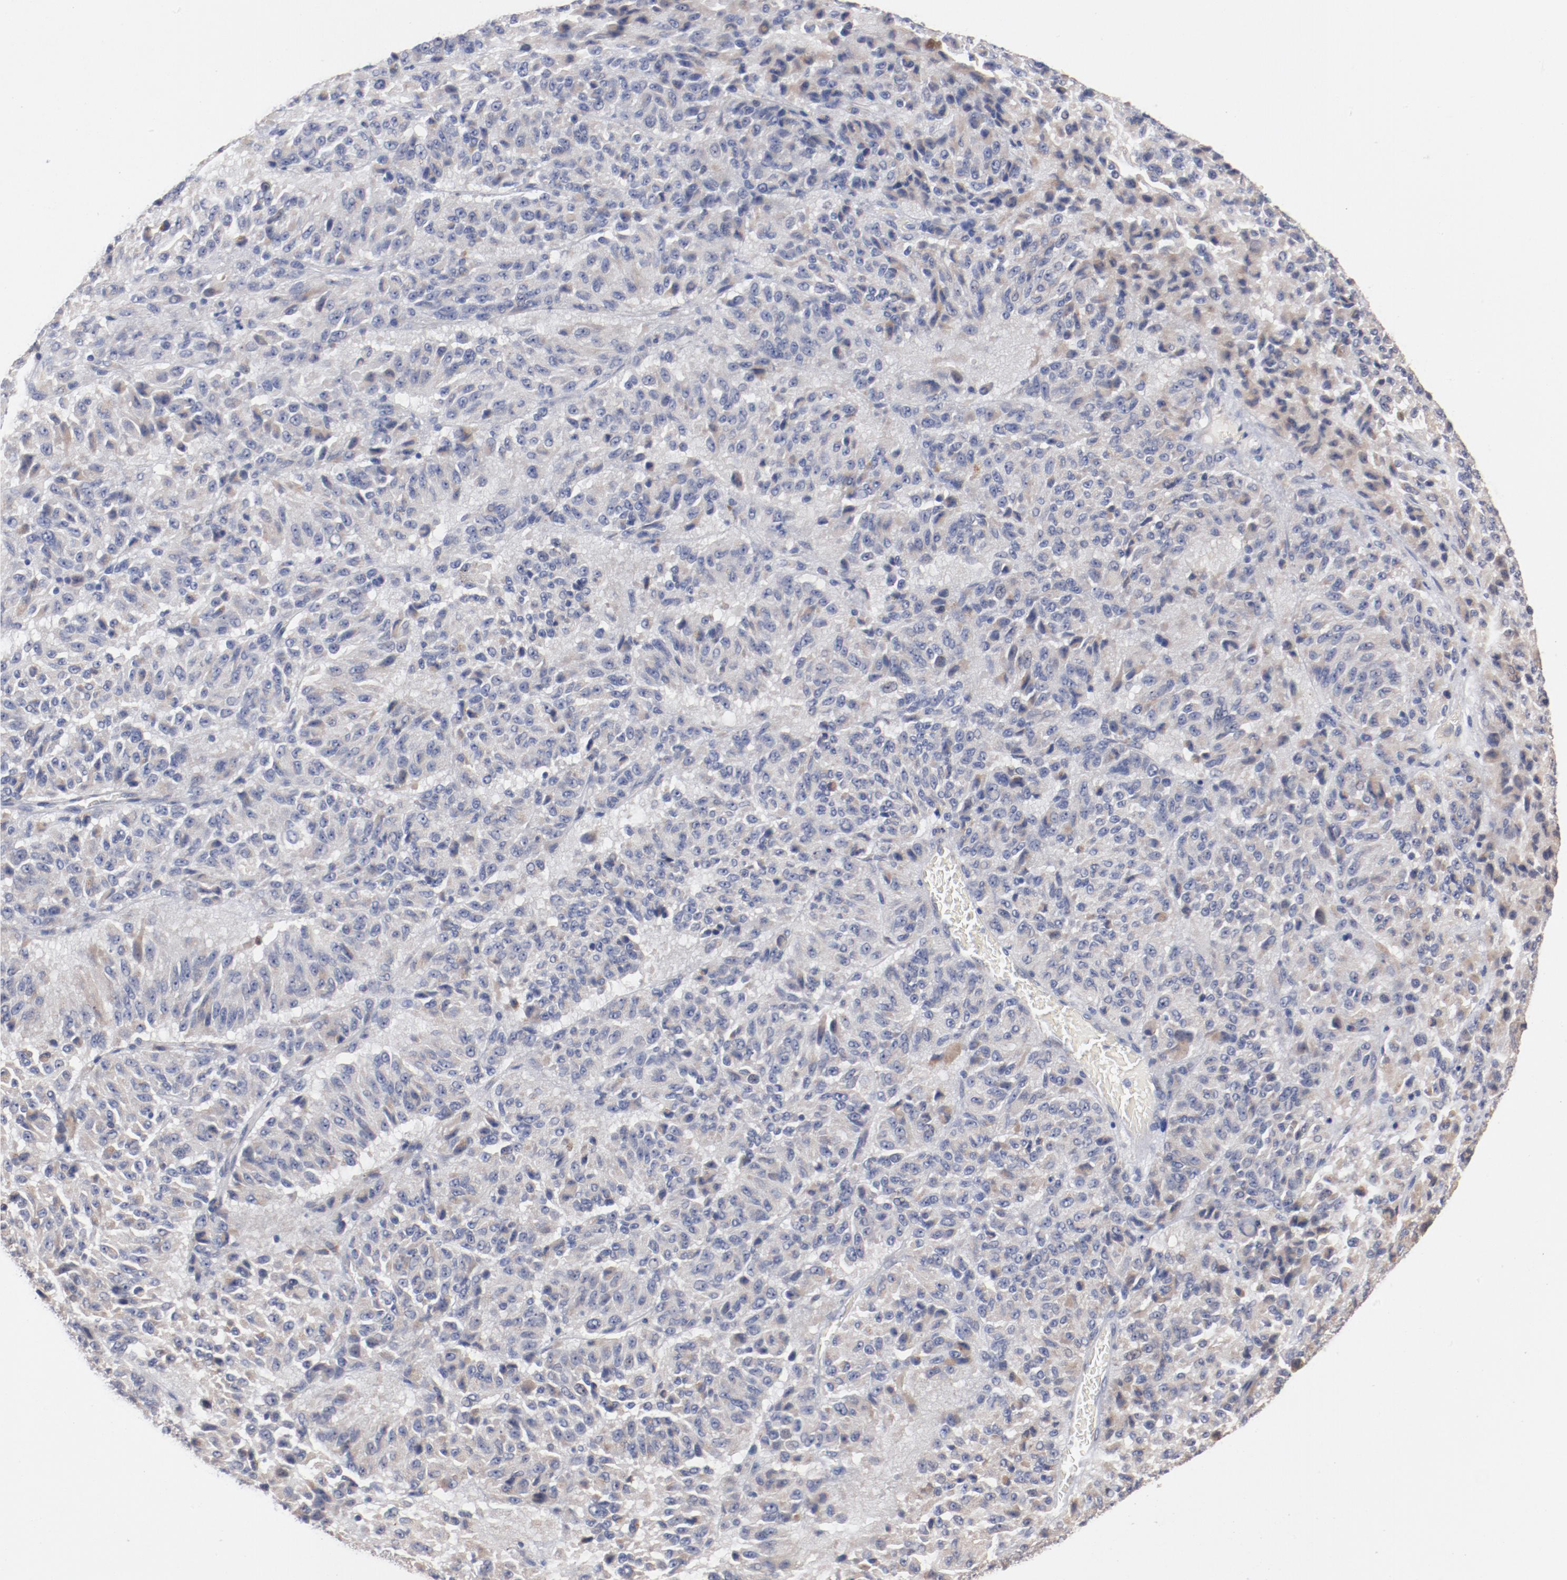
{"staining": {"intensity": "weak", "quantity": "<25%", "location": "cytoplasmic/membranous"}, "tissue": "melanoma", "cell_type": "Tumor cells", "image_type": "cancer", "snomed": [{"axis": "morphology", "description": "Malignant melanoma, Metastatic site"}, {"axis": "topography", "description": "Lung"}], "caption": "High magnification brightfield microscopy of malignant melanoma (metastatic site) stained with DAB (brown) and counterstained with hematoxylin (blue): tumor cells show no significant staining. The staining is performed using DAB (3,3'-diaminobenzidine) brown chromogen with nuclei counter-stained in using hematoxylin.", "gene": "AK7", "patient": {"sex": "male", "age": 64}}